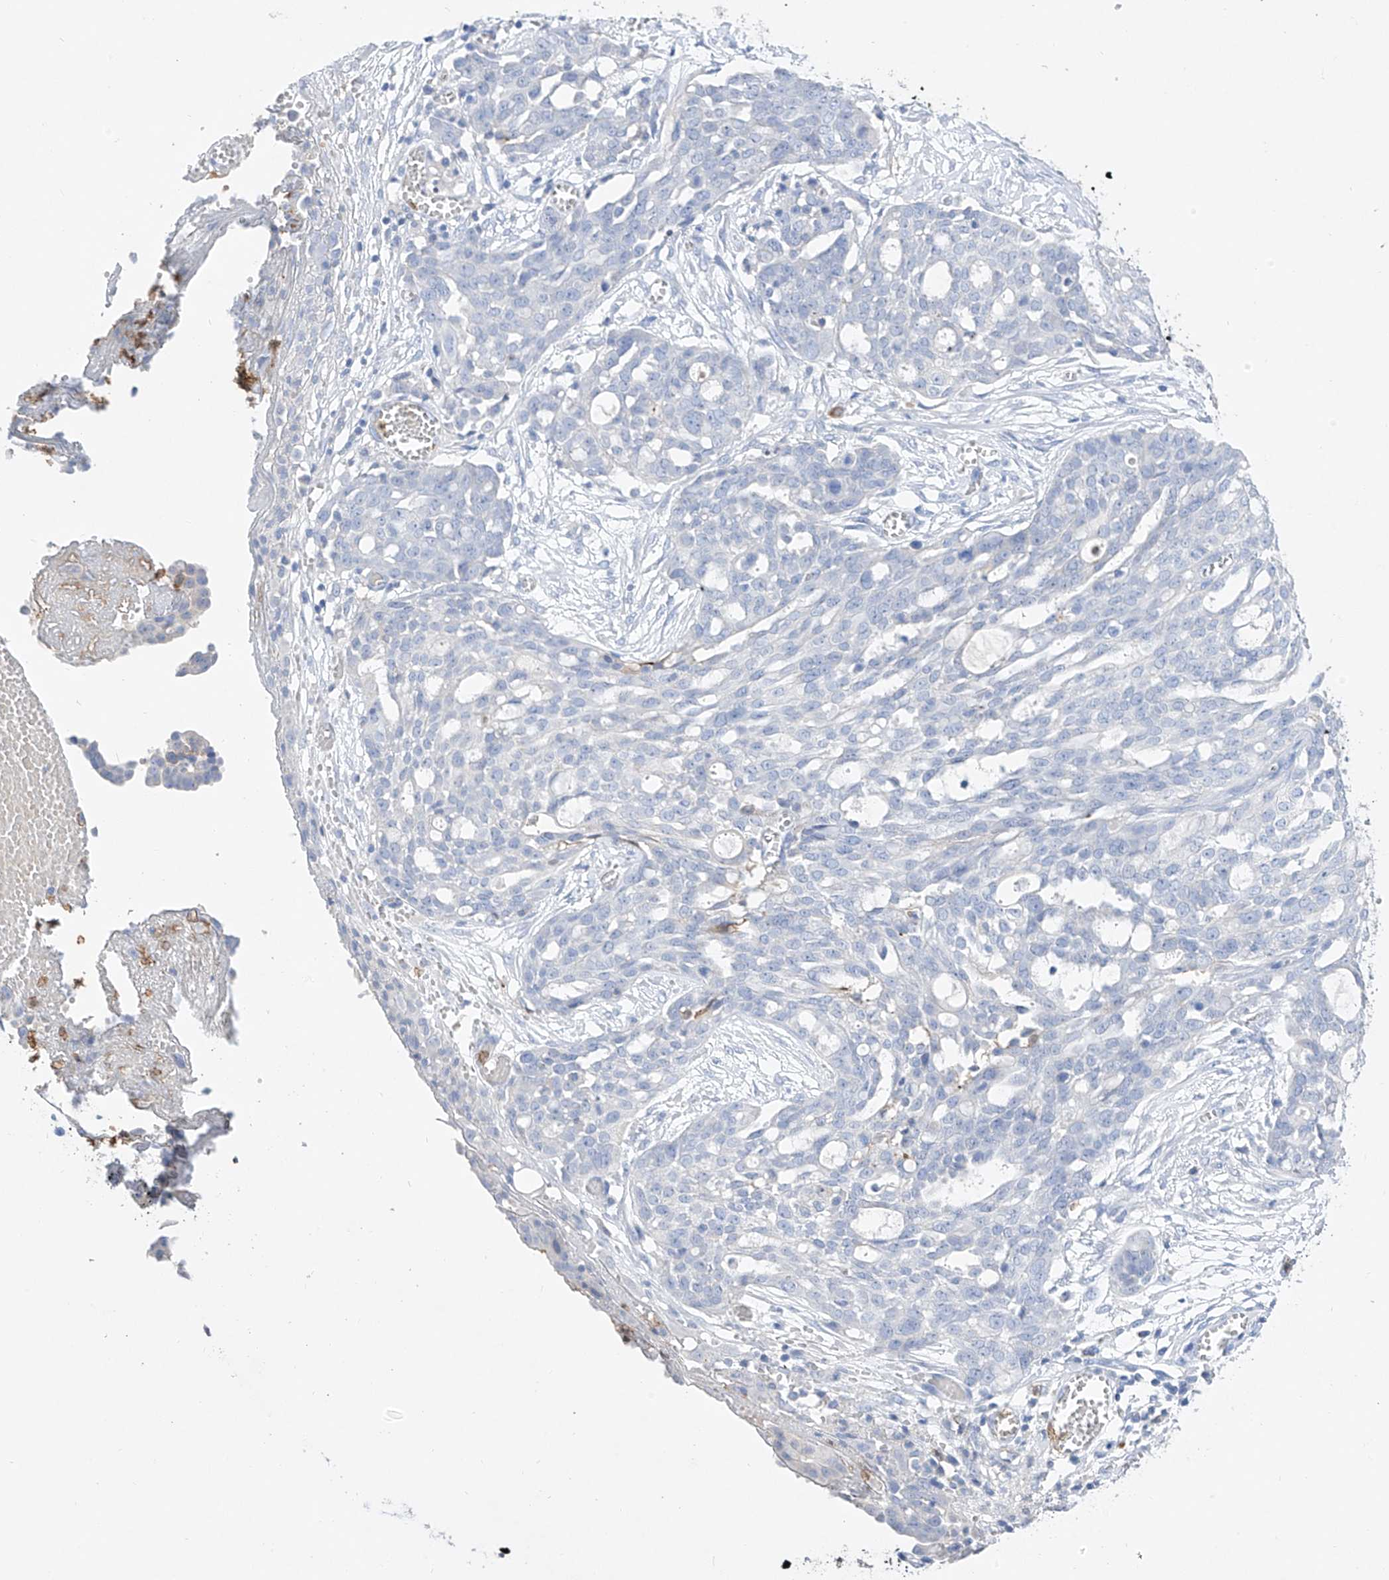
{"staining": {"intensity": "negative", "quantity": "none", "location": "none"}, "tissue": "ovarian cancer", "cell_type": "Tumor cells", "image_type": "cancer", "snomed": [{"axis": "morphology", "description": "Cystadenocarcinoma, serous, NOS"}, {"axis": "topography", "description": "Soft tissue"}, {"axis": "topography", "description": "Ovary"}], "caption": "Human ovarian cancer stained for a protein using immunohistochemistry reveals no expression in tumor cells.", "gene": "TM7SF2", "patient": {"sex": "female", "age": 57}}